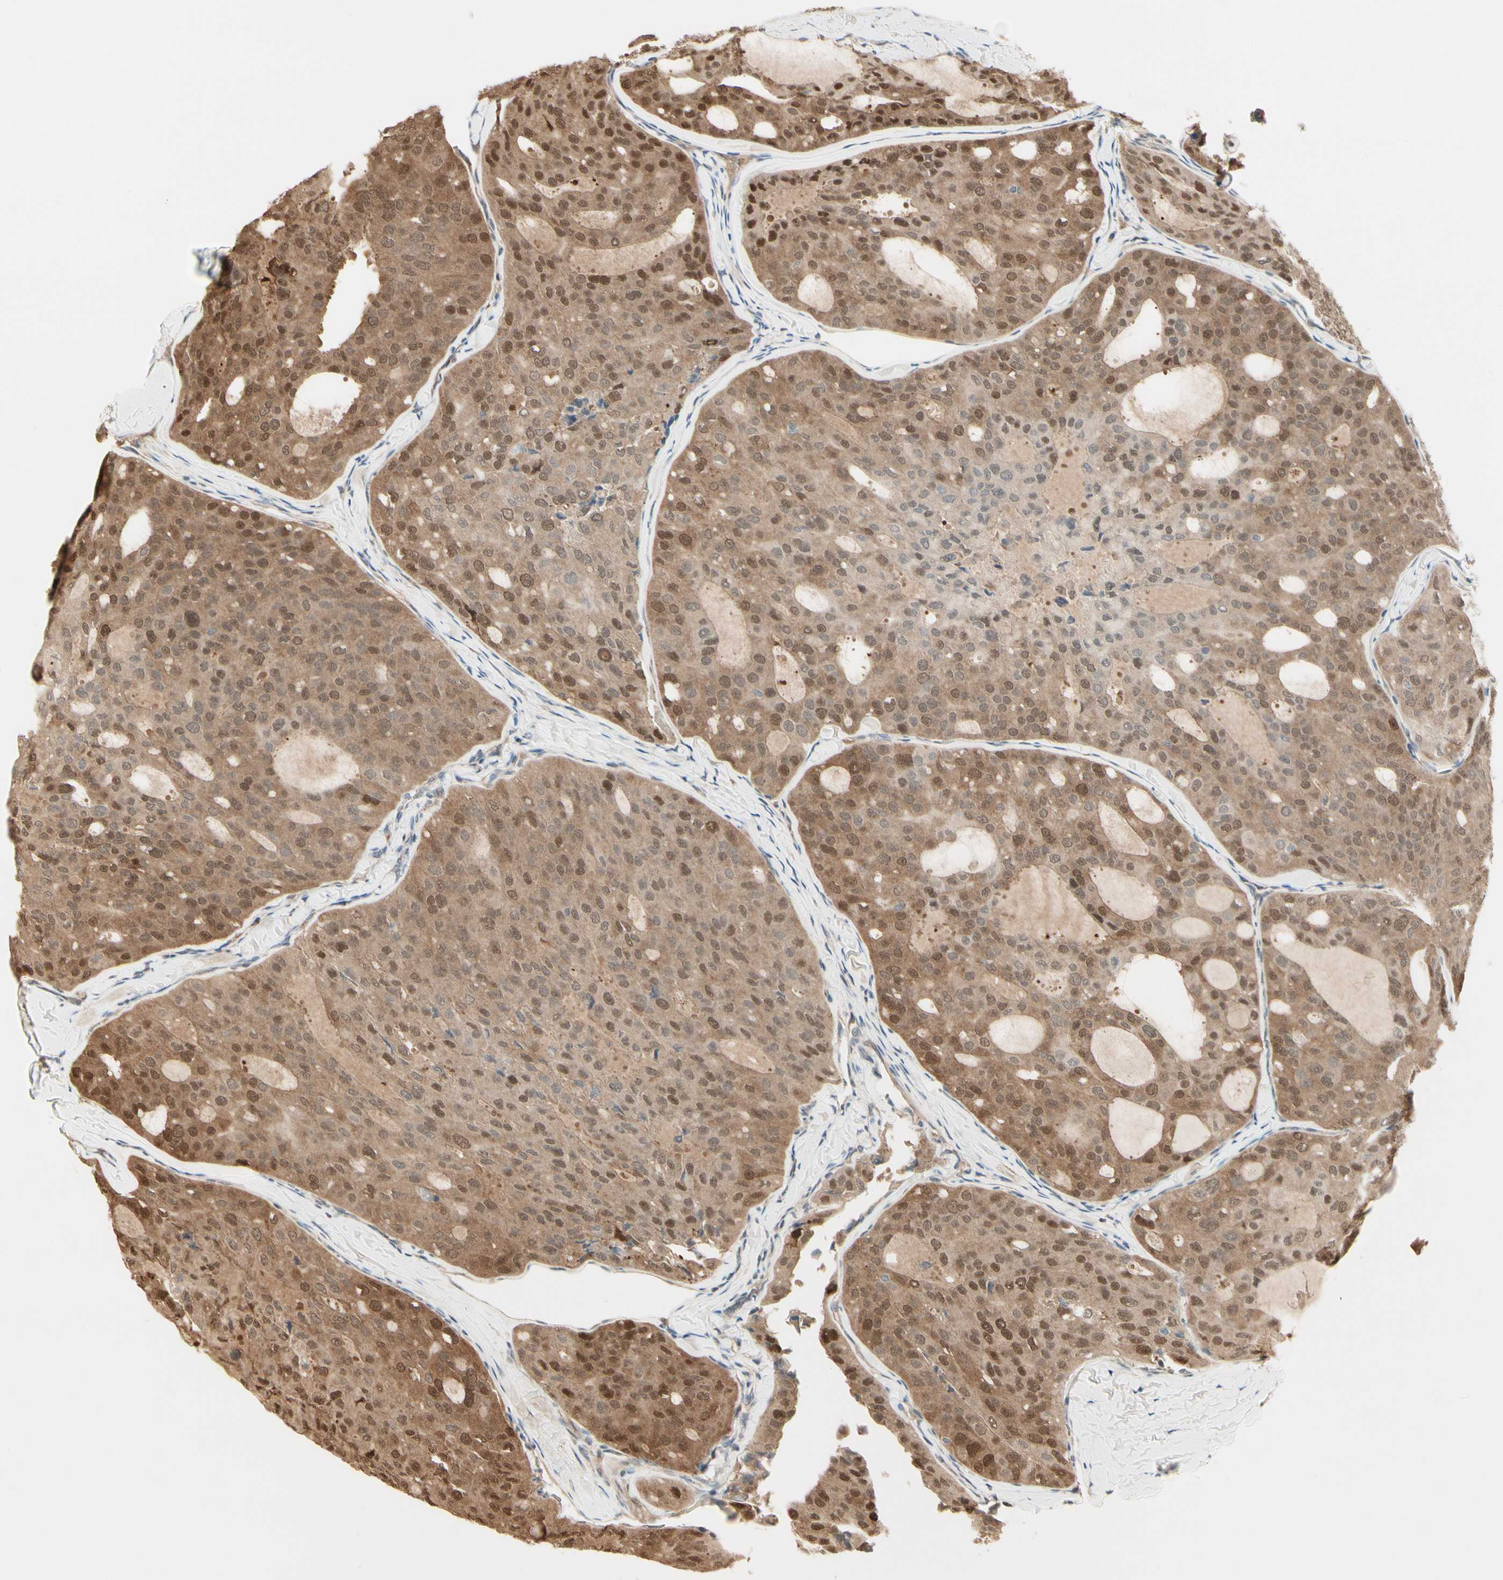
{"staining": {"intensity": "moderate", "quantity": ">75%", "location": "cytoplasmic/membranous,nuclear"}, "tissue": "thyroid cancer", "cell_type": "Tumor cells", "image_type": "cancer", "snomed": [{"axis": "morphology", "description": "Follicular adenoma carcinoma, NOS"}, {"axis": "topography", "description": "Thyroid gland"}], "caption": "High-power microscopy captured an immunohistochemistry histopathology image of follicular adenoma carcinoma (thyroid), revealing moderate cytoplasmic/membranous and nuclear staining in approximately >75% of tumor cells.", "gene": "EVC", "patient": {"sex": "male", "age": 75}}